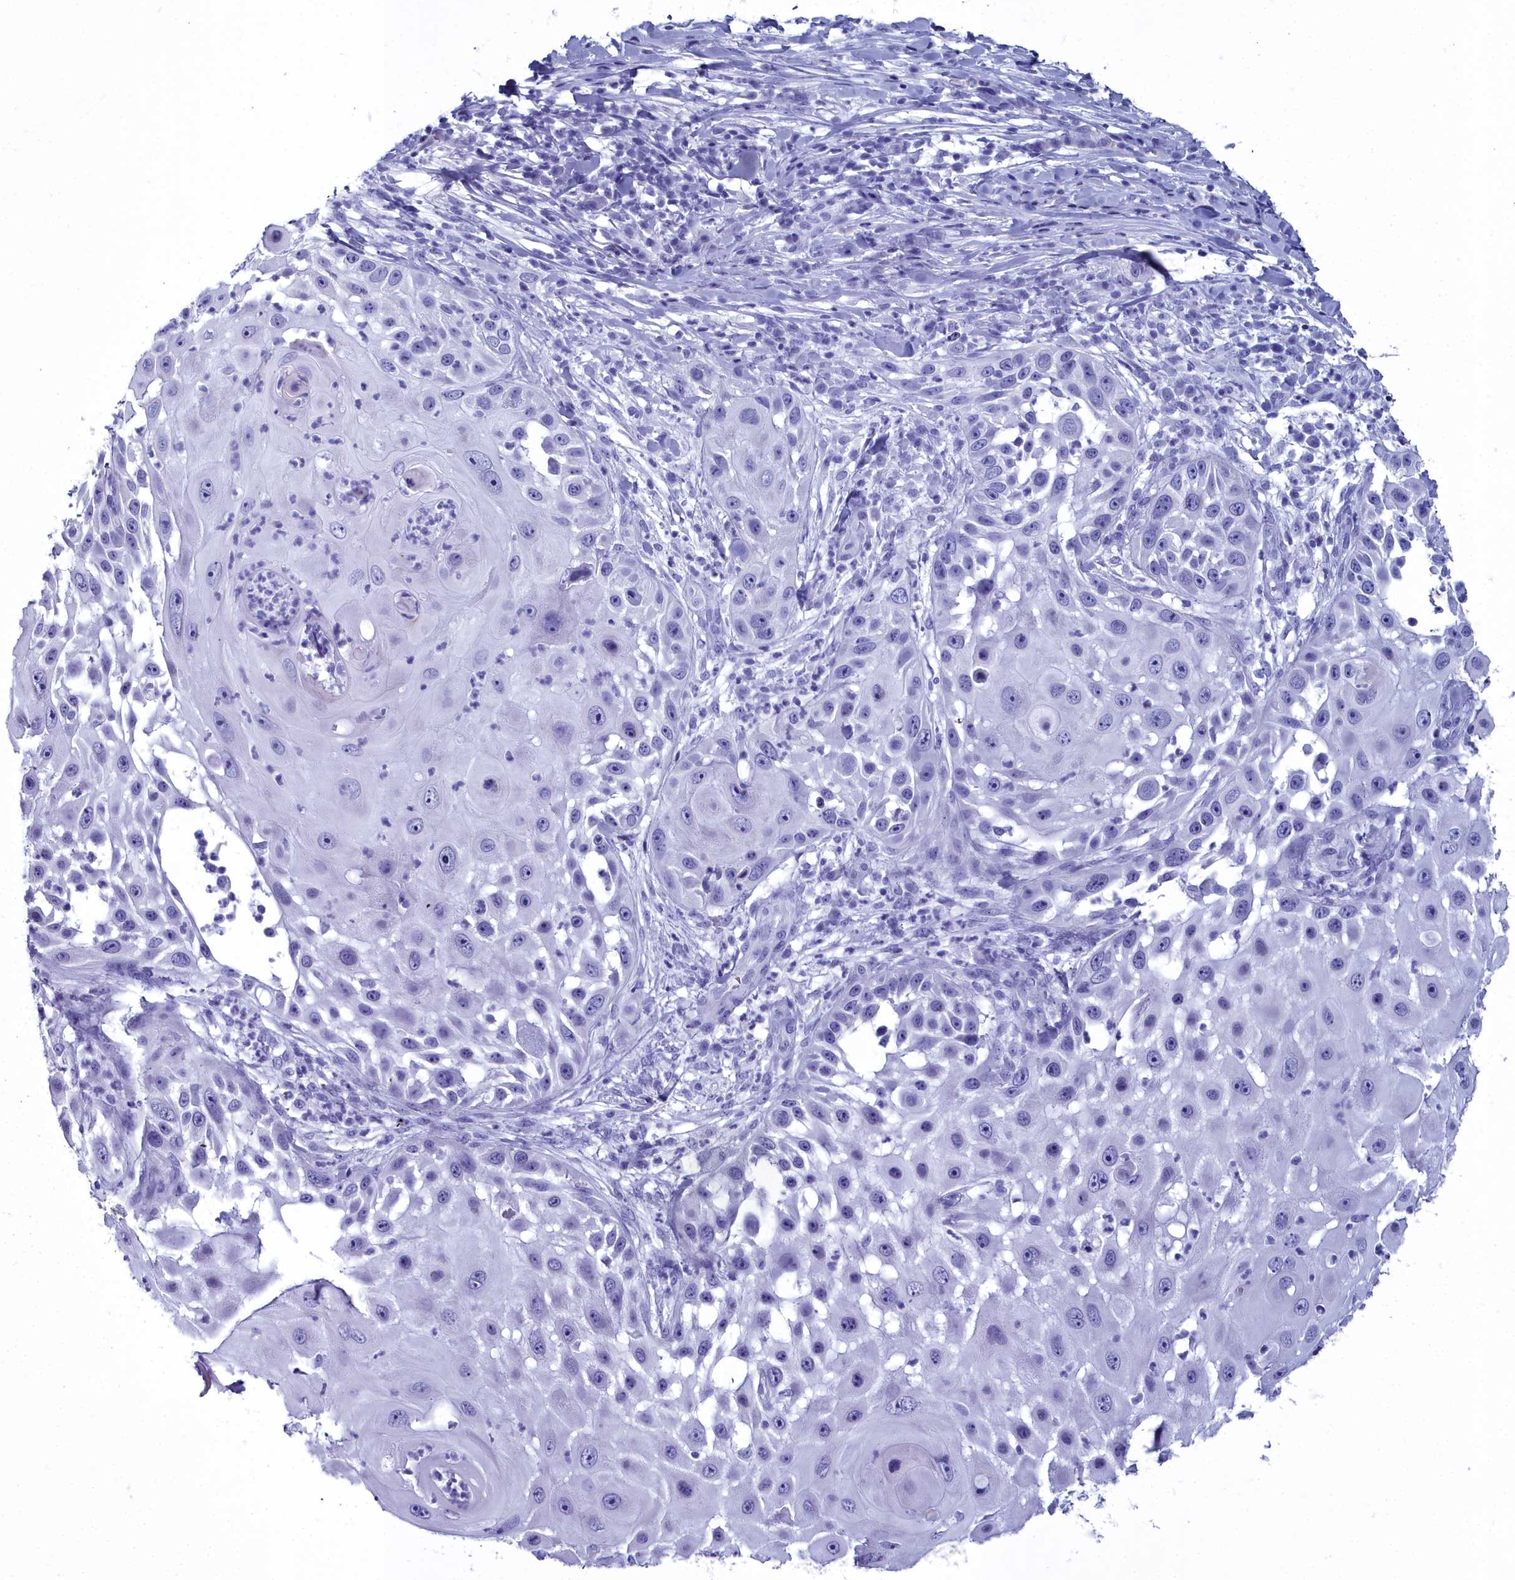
{"staining": {"intensity": "negative", "quantity": "none", "location": "none"}, "tissue": "skin cancer", "cell_type": "Tumor cells", "image_type": "cancer", "snomed": [{"axis": "morphology", "description": "Squamous cell carcinoma, NOS"}, {"axis": "topography", "description": "Skin"}], "caption": "This is an IHC histopathology image of human squamous cell carcinoma (skin). There is no expression in tumor cells.", "gene": "MAP6", "patient": {"sex": "female", "age": 44}}